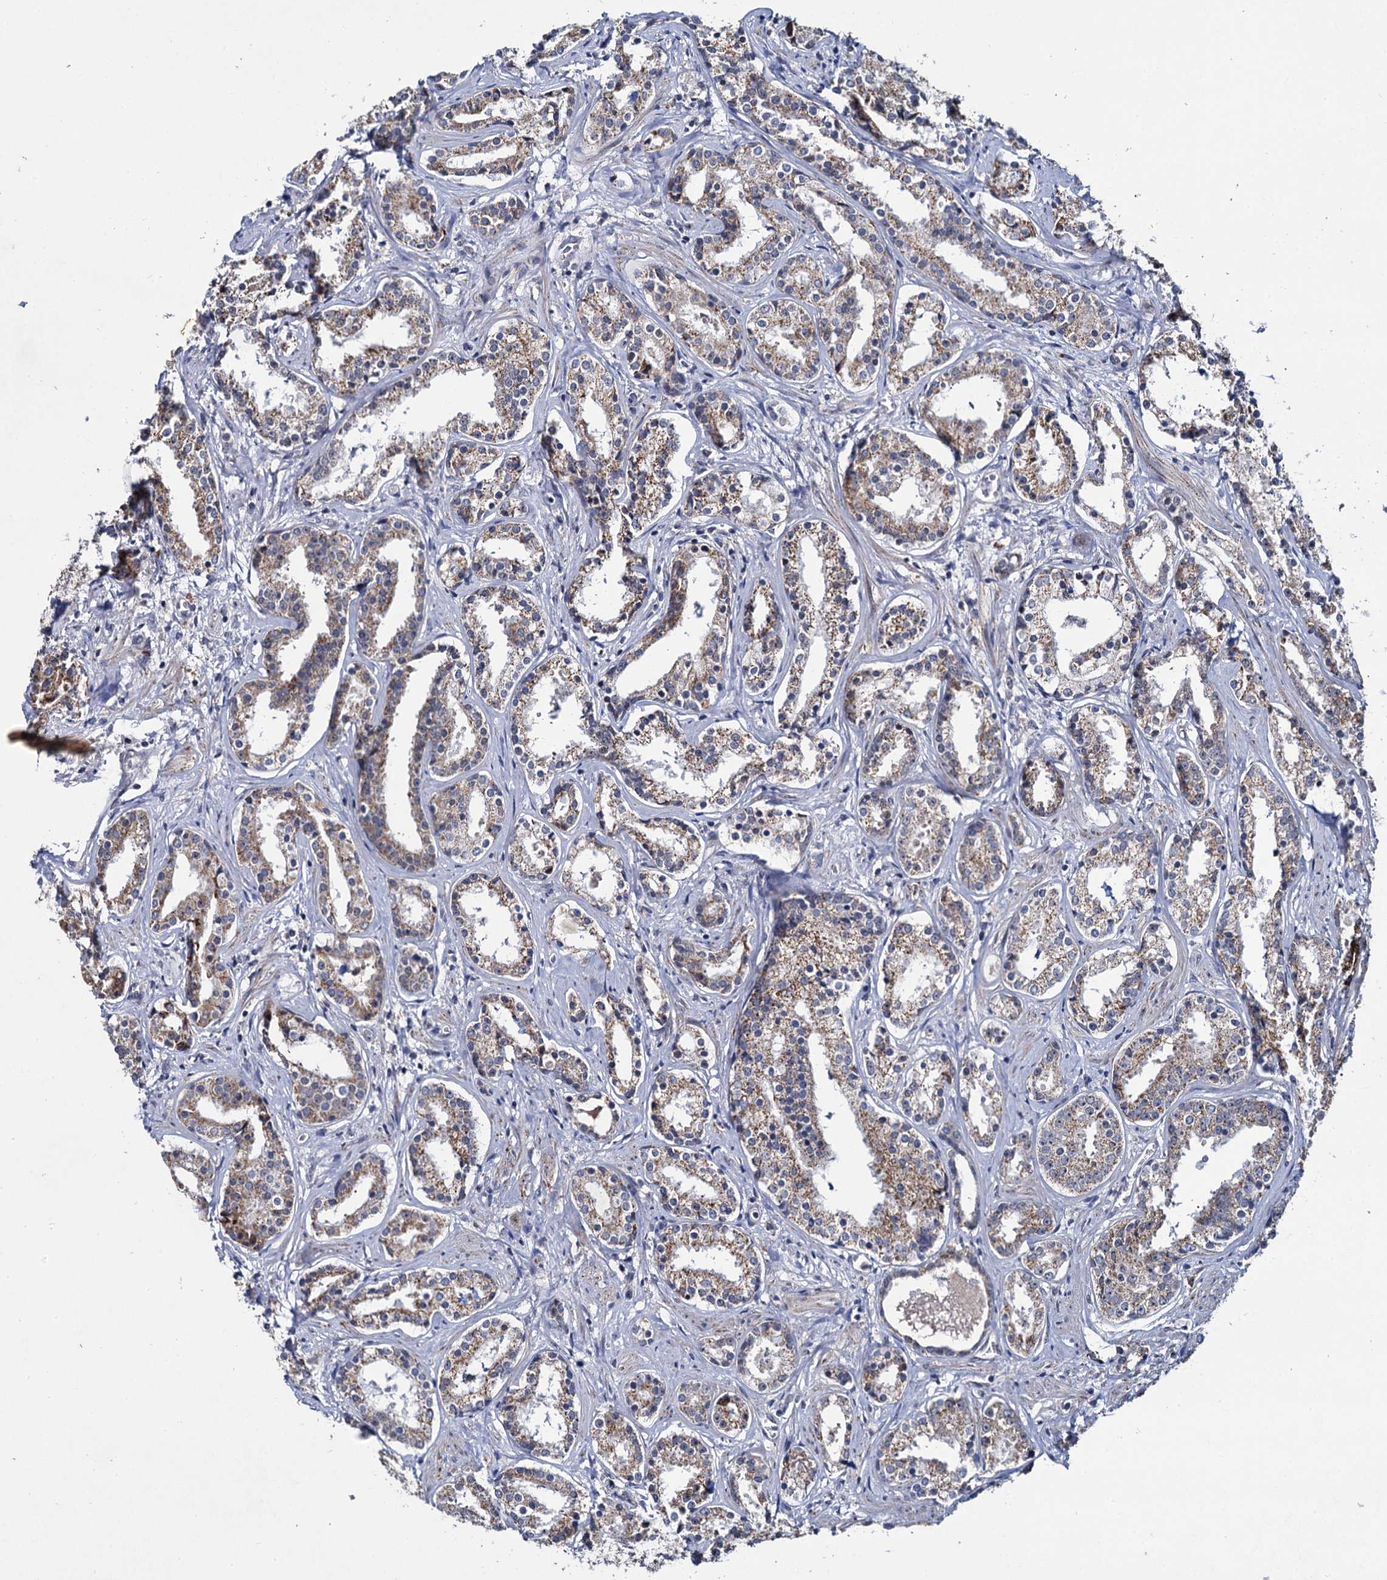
{"staining": {"intensity": "moderate", "quantity": "<25%", "location": "cytoplasmic/membranous"}, "tissue": "prostate cancer", "cell_type": "Tumor cells", "image_type": "cancer", "snomed": [{"axis": "morphology", "description": "Adenocarcinoma, High grade"}, {"axis": "topography", "description": "Prostate"}], "caption": "An IHC micrograph of neoplastic tissue is shown. Protein staining in brown labels moderate cytoplasmic/membranous positivity in prostate high-grade adenocarcinoma within tumor cells.", "gene": "RPUSD4", "patient": {"sex": "male", "age": 58}}